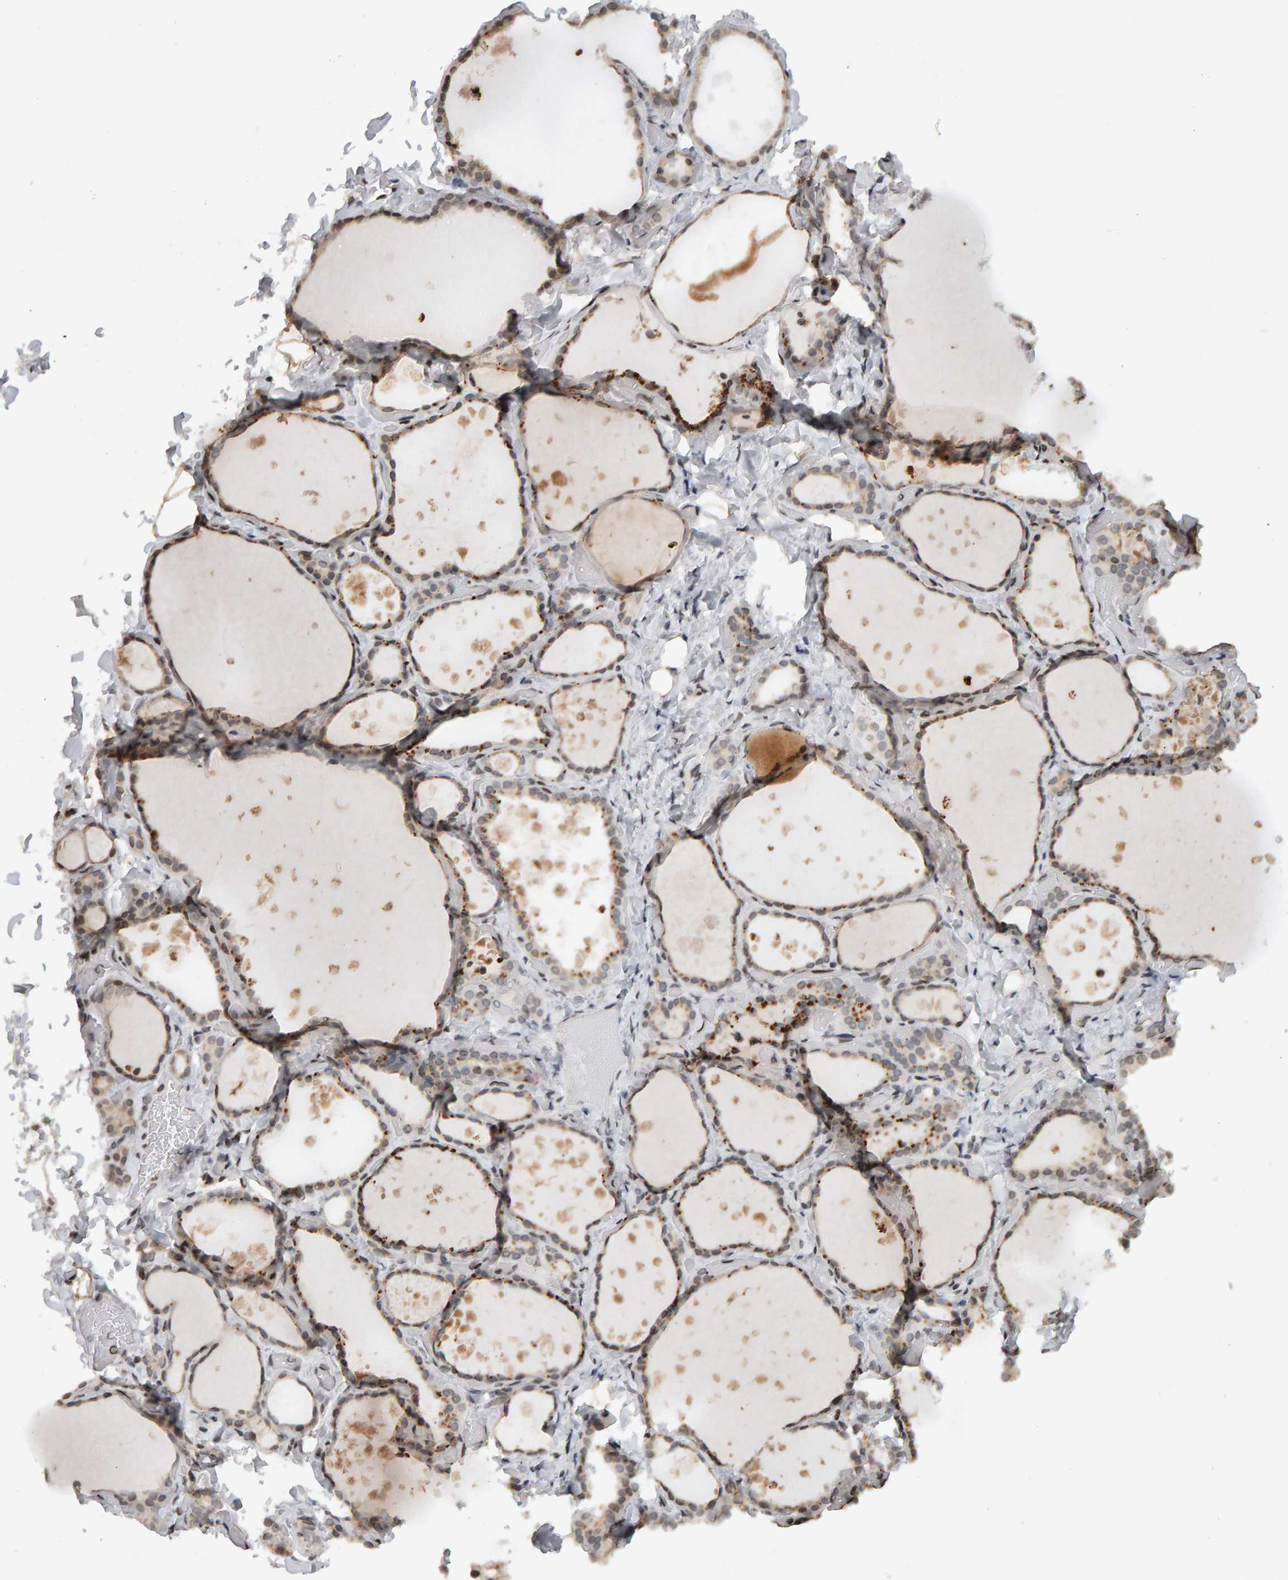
{"staining": {"intensity": "weak", "quantity": ">75%", "location": "cytoplasmic/membranous"}, "tissue": "thyroid gland", "cell_type": "Glandular cells", "image_type": "normal", "snomed": [{"axis": "morphology", "description": "Normal tissue, NOS"}, {"axis": "topography", "description": "Thyroid gland"}], "caption": "Brown immunohistochemical staining in normal human thyroid gland shows weak cytoplasmic/membranous staining in approximately >75% of glandular cells. Ihc stains the protein of interest in brown and the nuclei are stained blue.", "gene": "TRAM1", "patient": {"sex": "female", "age": 44}}